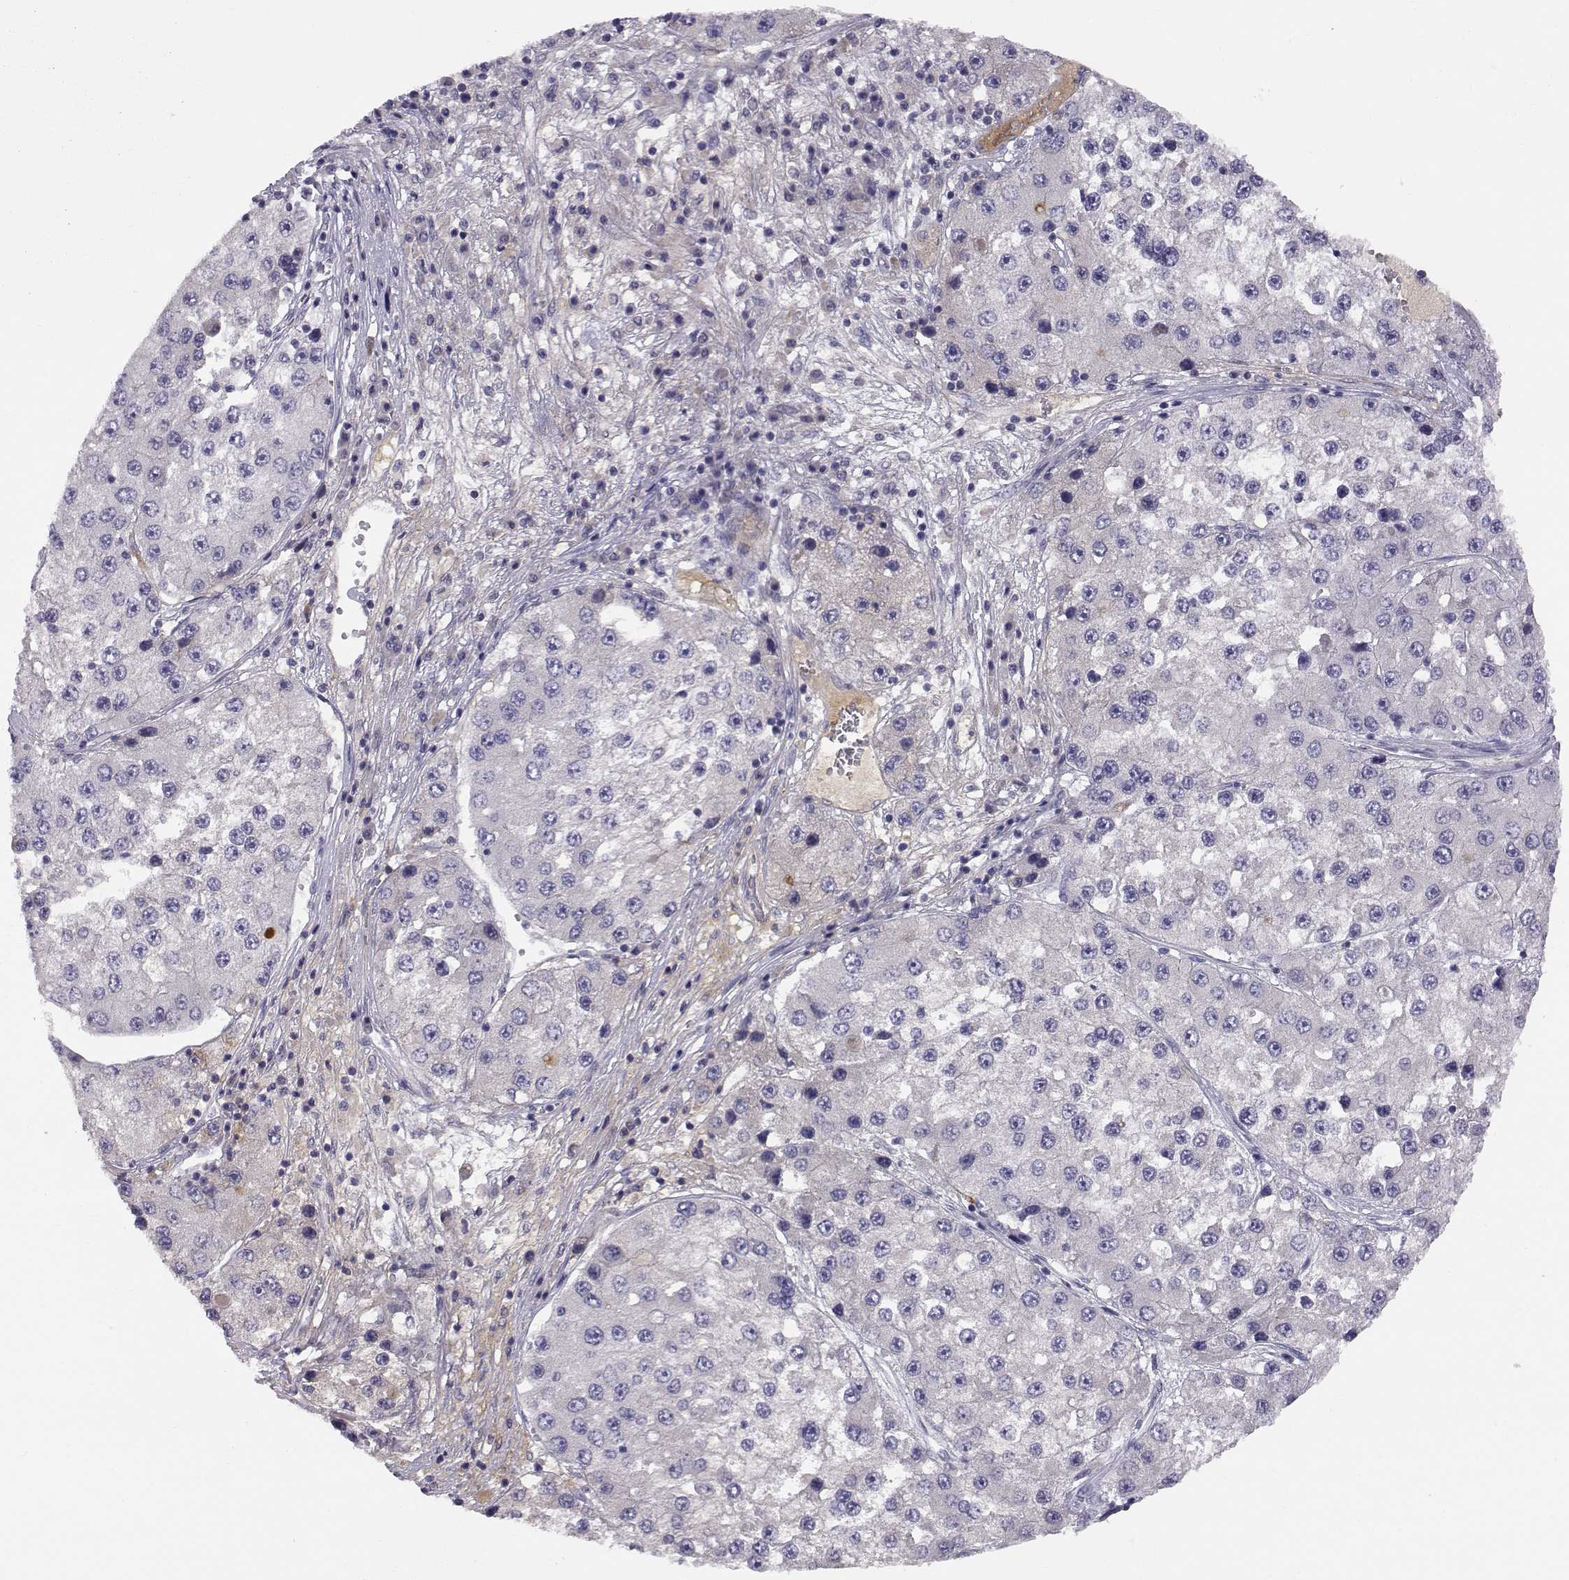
{"staining": {"intensity": "negative", "quantity": "none", "location": "none"}, "tissue": "liver cancer", "cell_type": "Tumor cells", "image_type": "cancer", "snomed": [{"axis": "morphology", "description": "Carcinoma, Hepatocellular, NOS"}, {"axis": "topography", "description": "Liver"}], "caption": "A photomicrograph of liver cancer stained for a protein demonstrates no brown staining in tumor cells.", "gene": "ACSL6", "patient": {"sex": "female", "age": 73}}